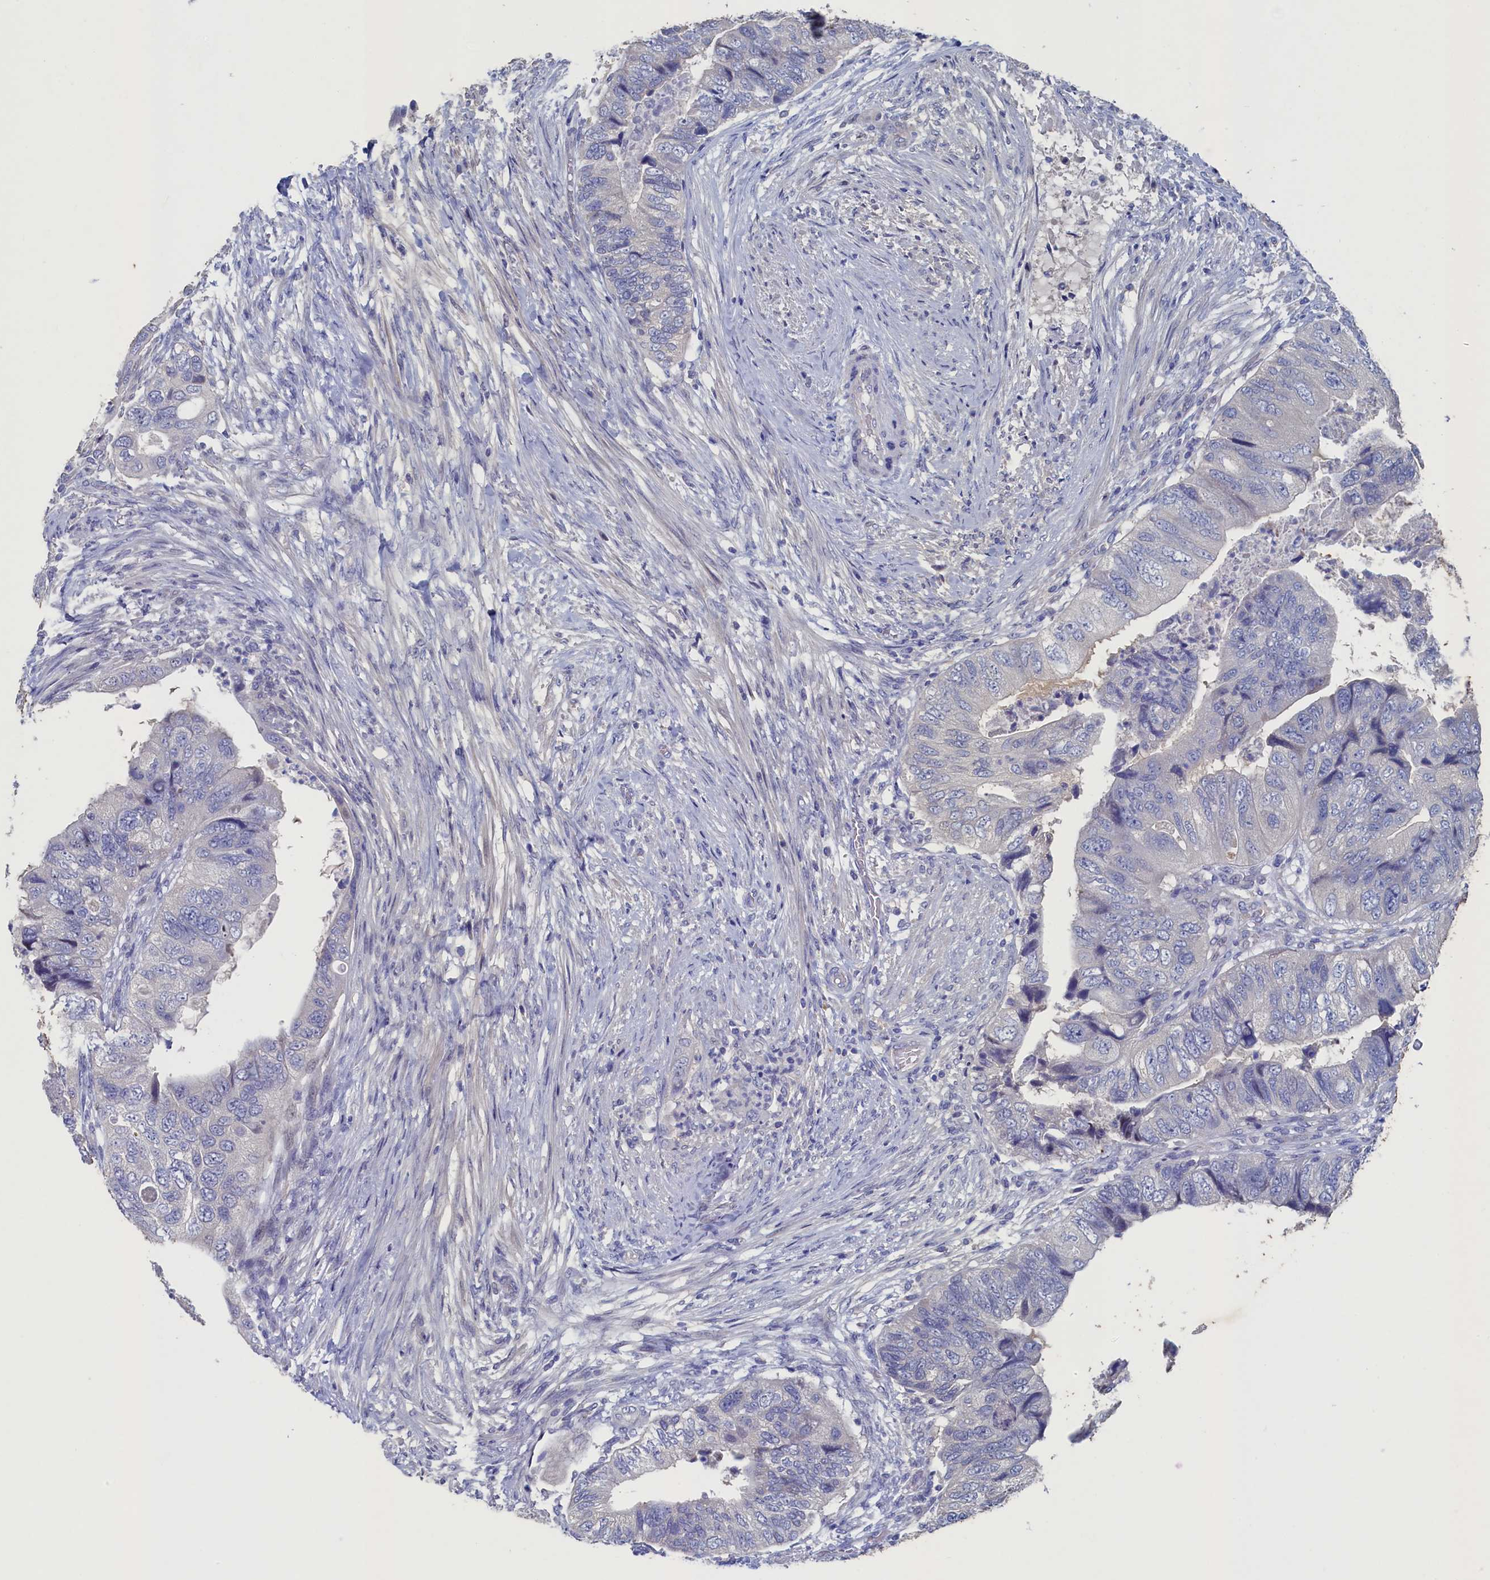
{"staining": {"intensity": "negative", "quantity": "none", "location": "none"}, "tissue": "colorectal cancer", "cell_type": "Tumor cells", "image_type": "cancer", "snomed": [{"axis": "morphology", "description": "Adenocarcinoma, NOS"}, {"axis": "topography", "description": "Rectum"}], "caption": "The IHC image has no significant expression in tumor cells of colorectal adenocarcinoma tissue.", "gene": "CBLIF", "patient": {"sex": "male", "age": 63}}